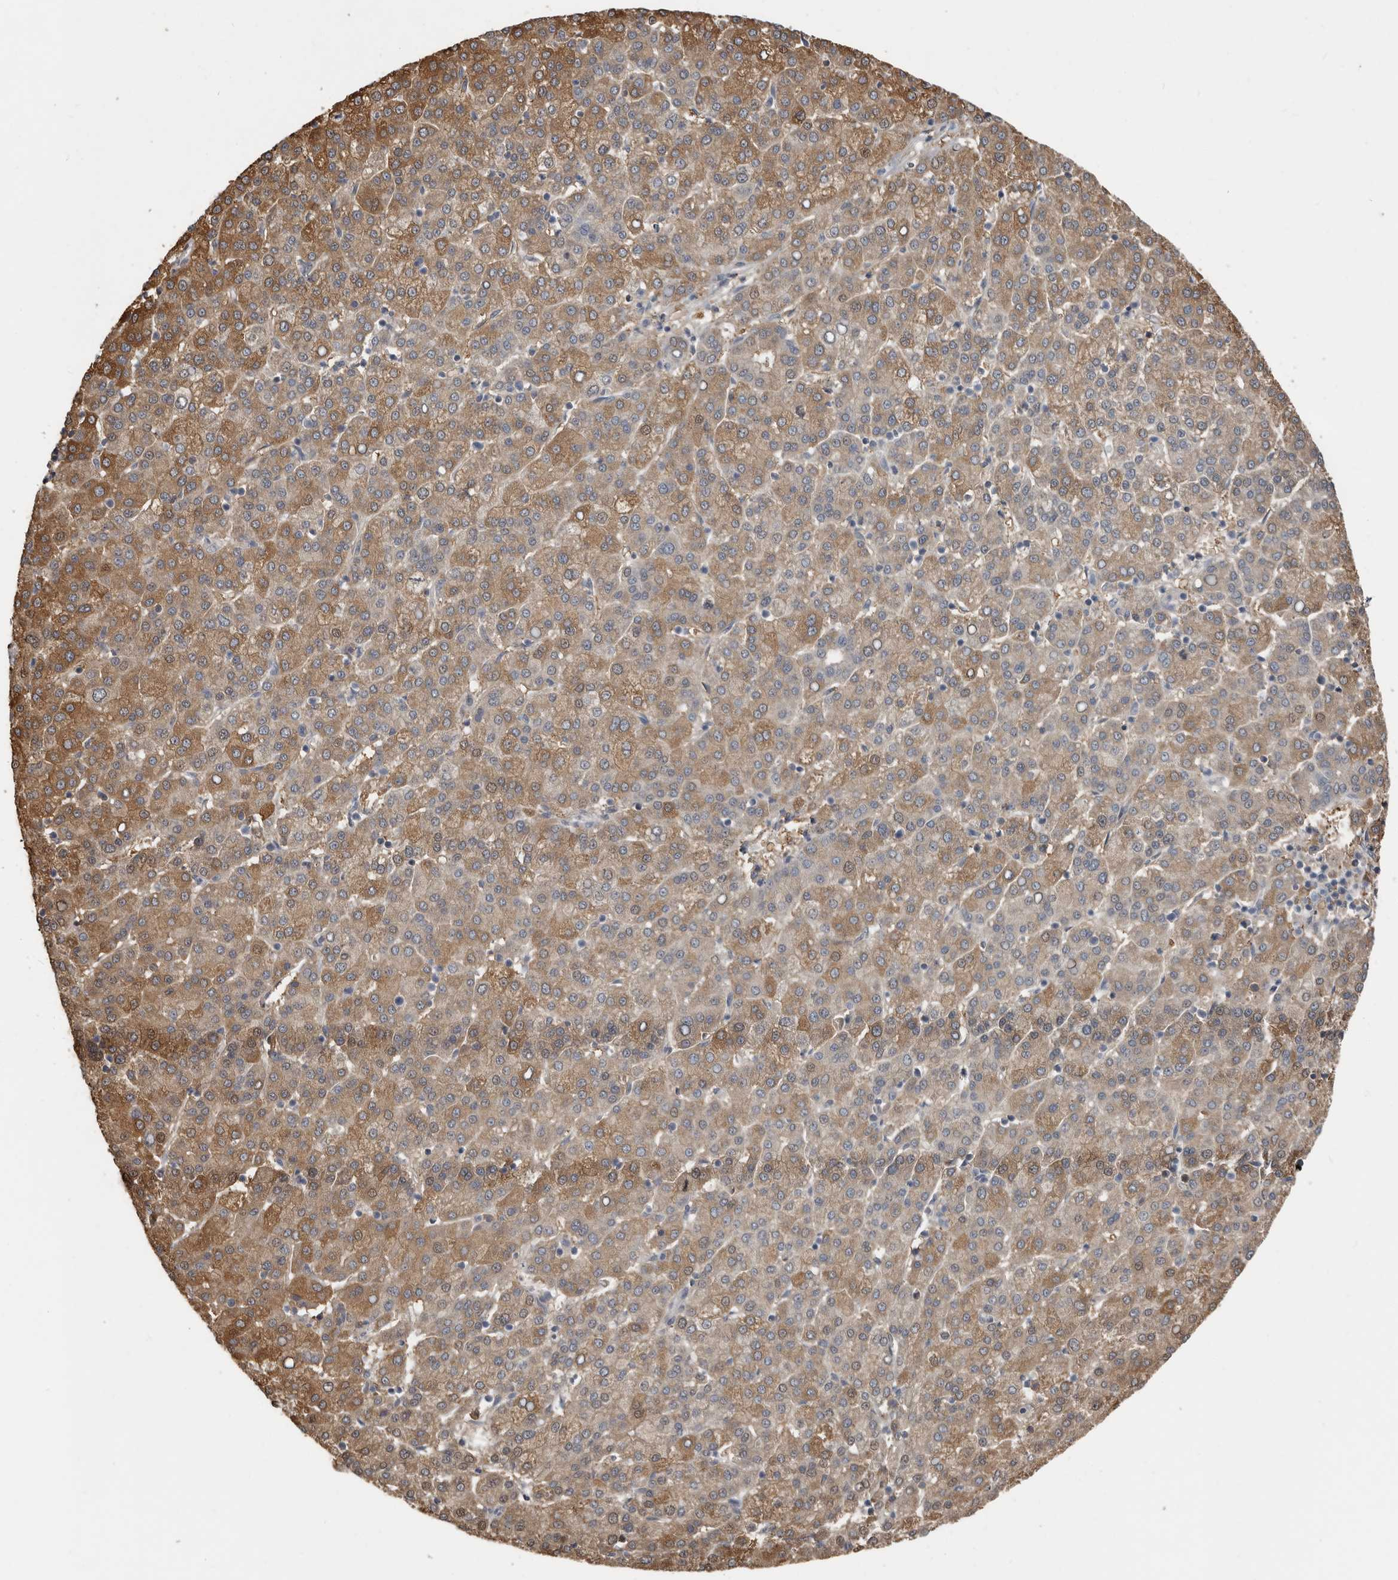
{"staining": {"intensity": "moderate", "quantity": ">75%", "location": "cytoplasmic/membranous"}, "tissue": "liver cancer", "cell_type": "Tumor cells", "image_type": "cancer", "snomed": [{"axis": "morphology", "description": "Carcinoma, Hepatocellular, NOS"}, {"axis": "topography", "description": "Liver"}], "caption": "Brown immunohistochemical staining in human liver cancer (hepatocellular carcinoma) exhibits moderate cytoplasmic/membranous expression in approximately >75% of tumor cells.", "gene": "KCNJ8", "patient": {"sex": "female", "age": 58}}